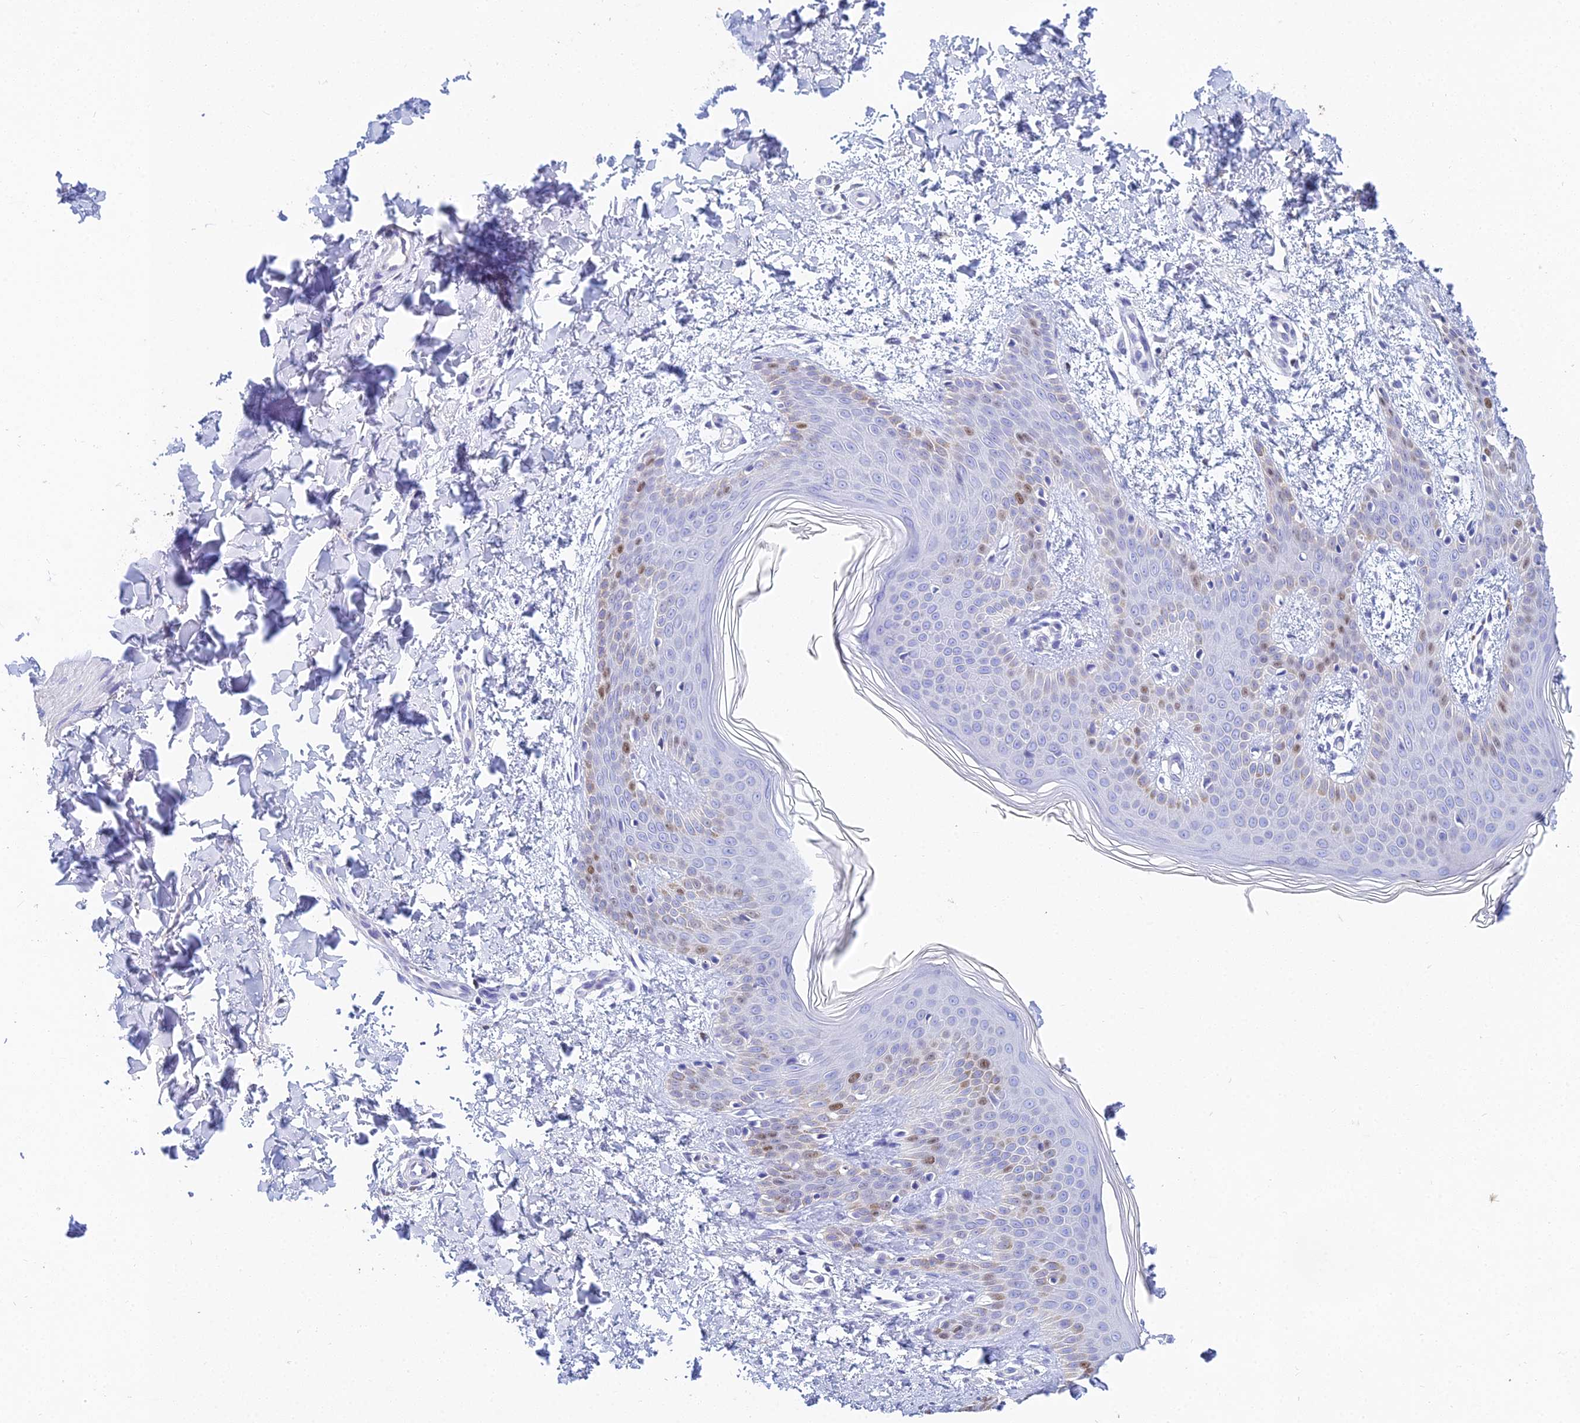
{"staining": {"intensity": "negative", "quantity": "none", "location": "none"}, "tissue": "skin", "cell_type": "Fibroblasts", "image_type": "normal", "snomed": [{"axis": "morphology", "description": "Normal tissue, NOS"}, {"axis": "topography", "description": "Skin"}], "caption": "The histopathology image shows no significant positivity in fibroblasts of skin. (Brightfield microscopy of DAB (3,3'-diaminobenzidine) immunohistochemistry at high magnification).", "gene": "MCM2", "patient": {"sex": "male", "age": 36}}